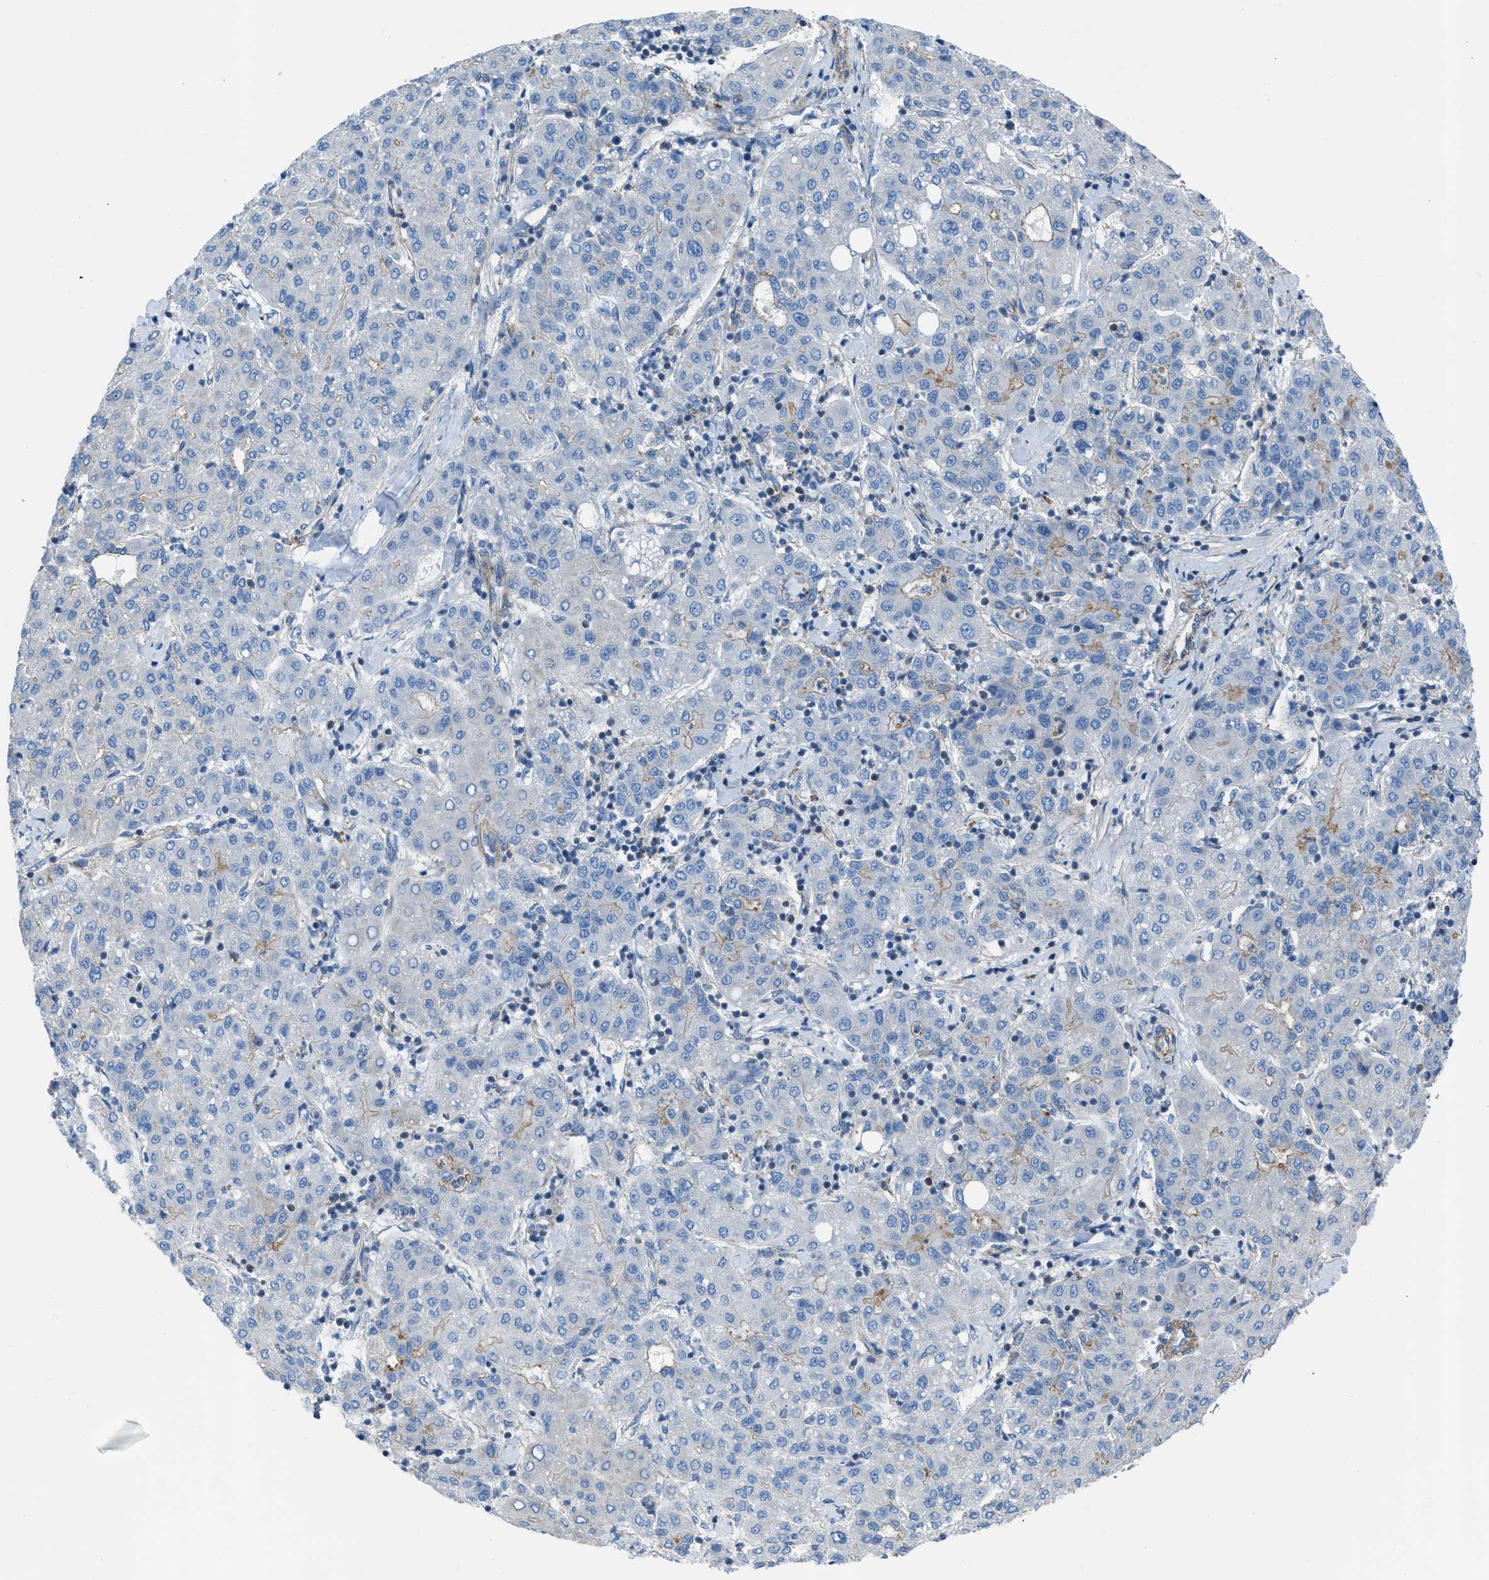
{"staining": {"intensity": "weak", "quantity": "<25%", "location": "cytoplasmic/membranous"}, "tissue": "liver cancer", "cell_type": "Tumor cells", "image_type": "cancer", "snomed": [{"axis": "morphology", "description": "Carcinoma, Hepatocellular, NOS"}, {"axis": "topography", "description": "Liver"}], "caption": "Human liver hepatocellular carcinoma stained for a protein using IHC shows no expression in tumor cells.", "gene": "KCNH7", "patient": {"sex": "male", "age": 65}}